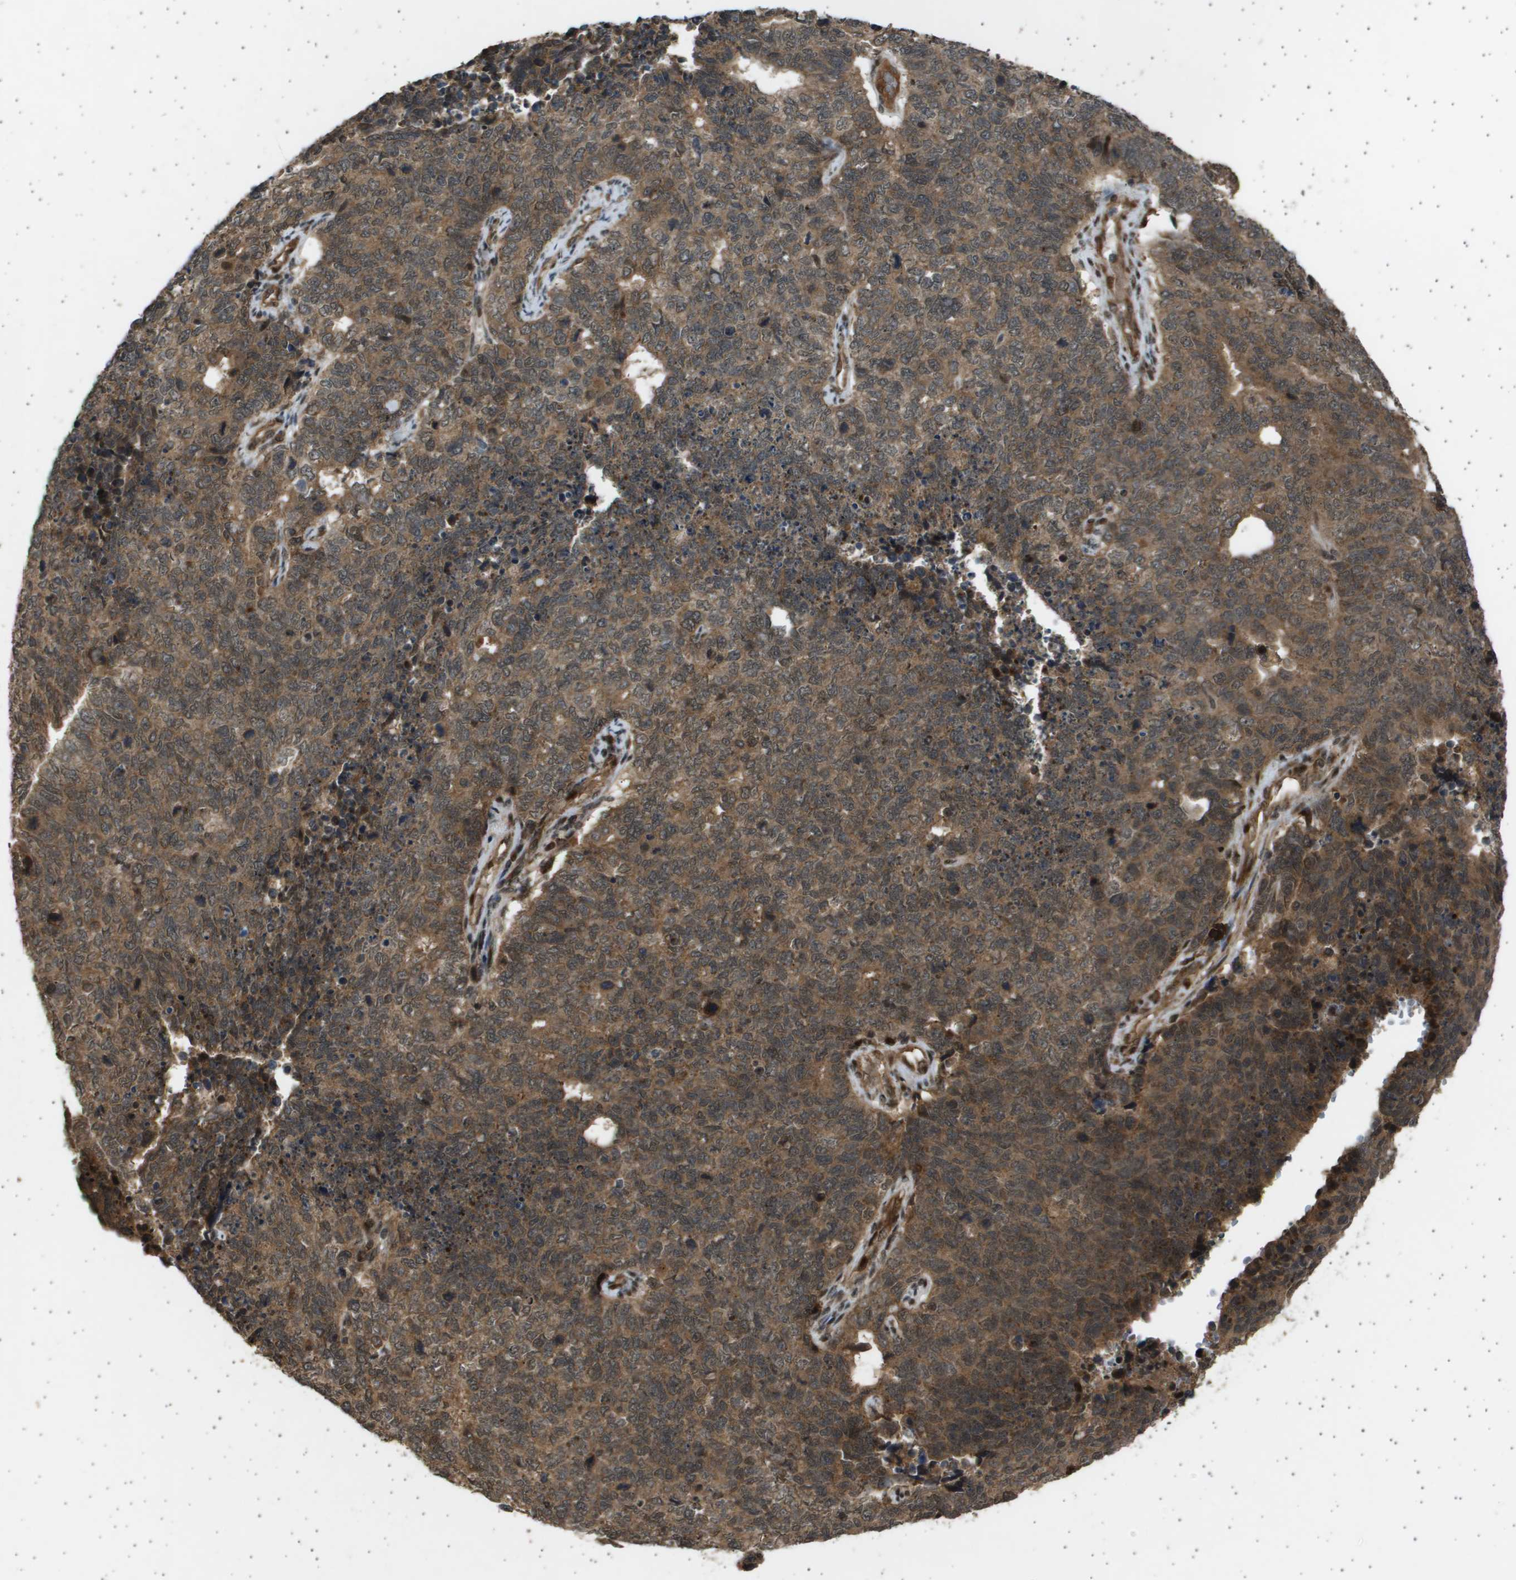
{"staining": {"intensity": "moderate", "quantity": ">75%", "location": "cytoplasmic/membranous,nuclear"}, "tissue": "cervical cancer", "cell_type": "Tumor cells", "image_type": "cancer", "snomed": [{"axis": "morphology", "description": "Squamous cell carcinoma, NOS"}, {"axis": "topography", "description": "Cervix"}], "caption": "A micrograph of squamous cell carcinoma (cervical) stained for a protein exhibits moderate cytoplasmic/membranous and nuclear brown staining in tumor cells.", "gene": "TNRC6A", "patient": {"sex": "female", "age": 63}}